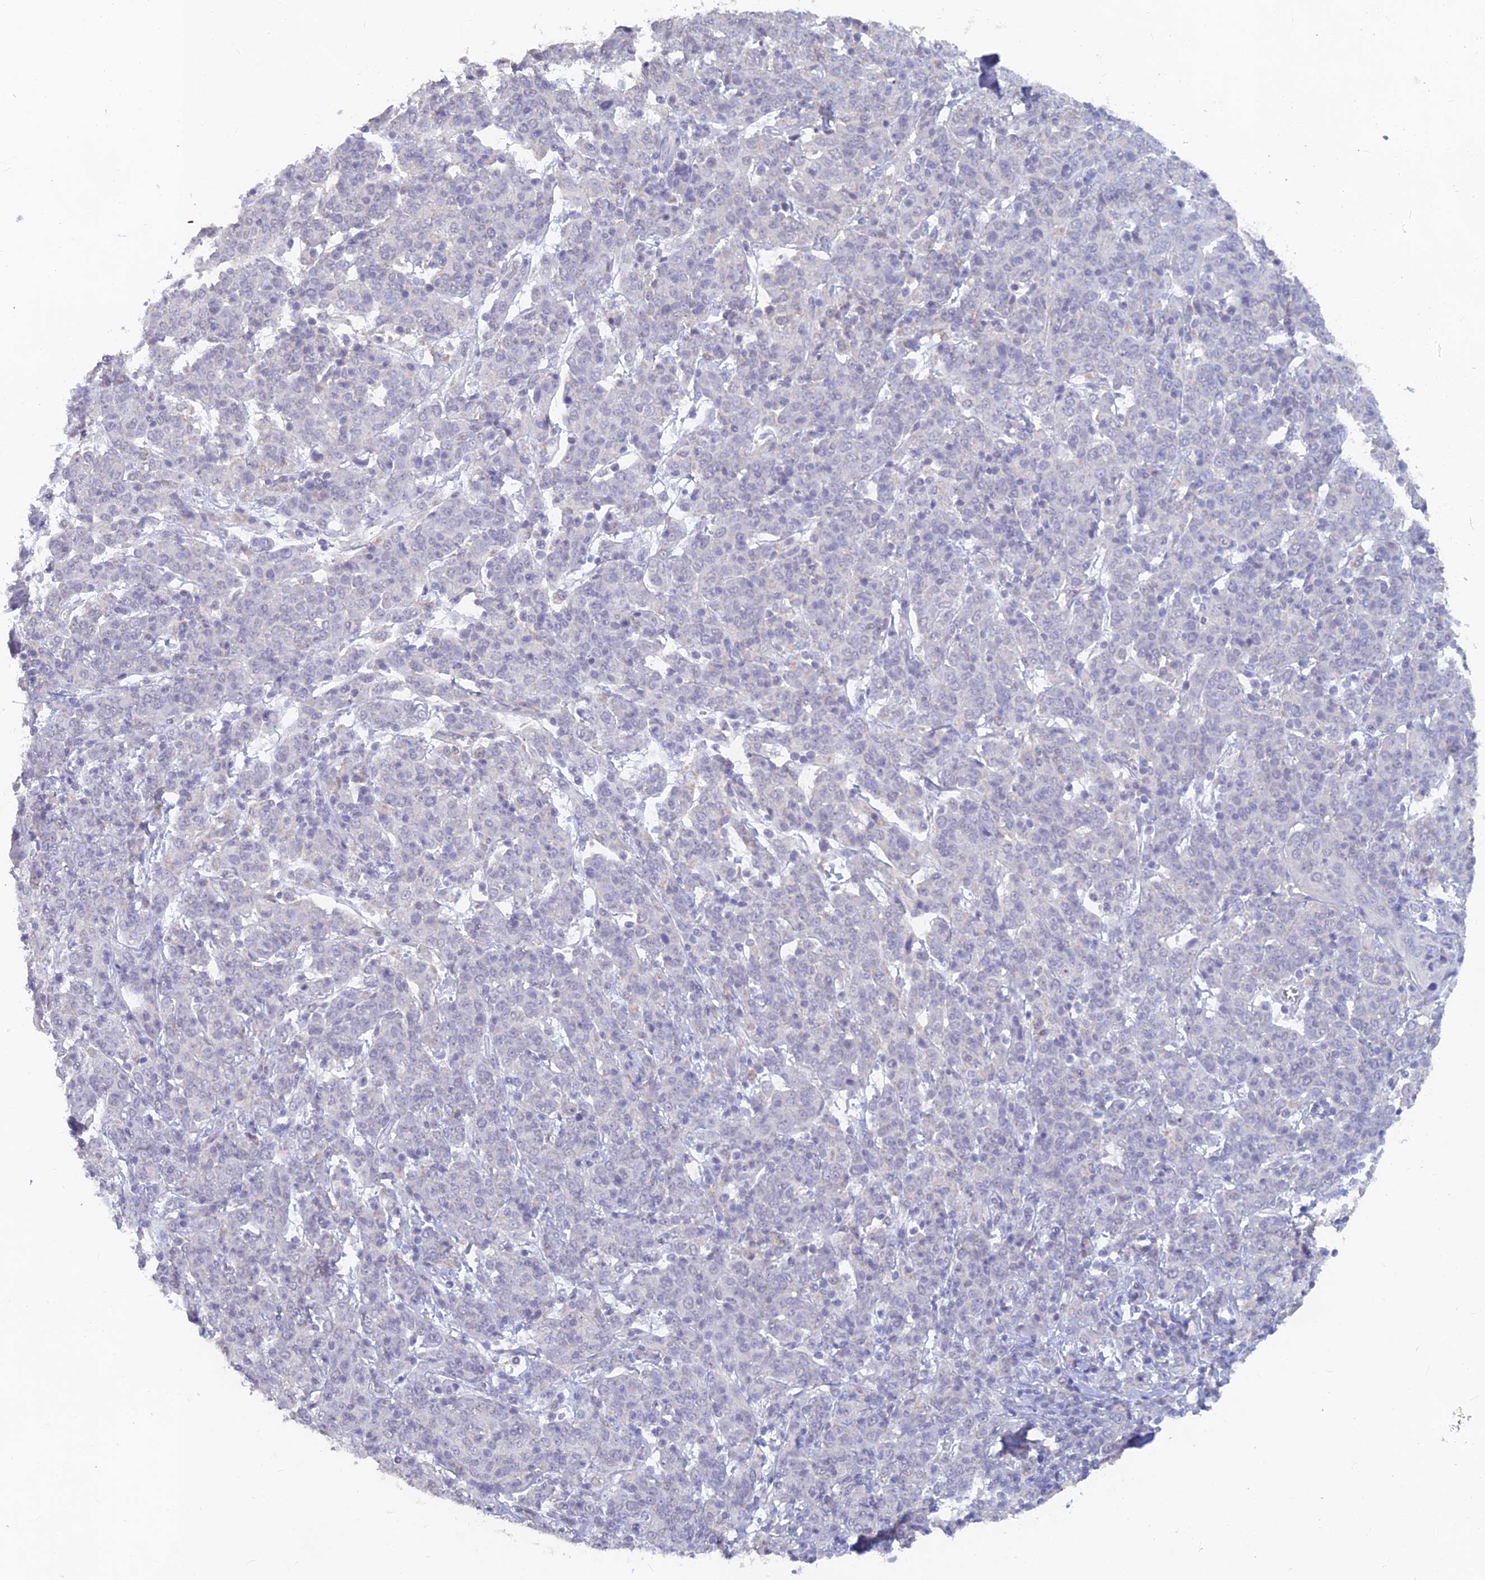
{"staining": {"intensity": "negative", "quantity": "none", "location": "none"}, "tissue": "cervical cancer", "cell_type": "Tumor cells", "image_type": "cancer", "snomed": [{"axis": "morphology", "description": "Squamous cell carcinoma, NOS"}, {"axis": "topography", "description": "Cervix"}], "caption": "IHC of human cervical cancer (squamous cell carcinoma) shows no staining in tumor cells.", "gene": "LRIF1", "patient": {"sex": "female", "age": 67}}